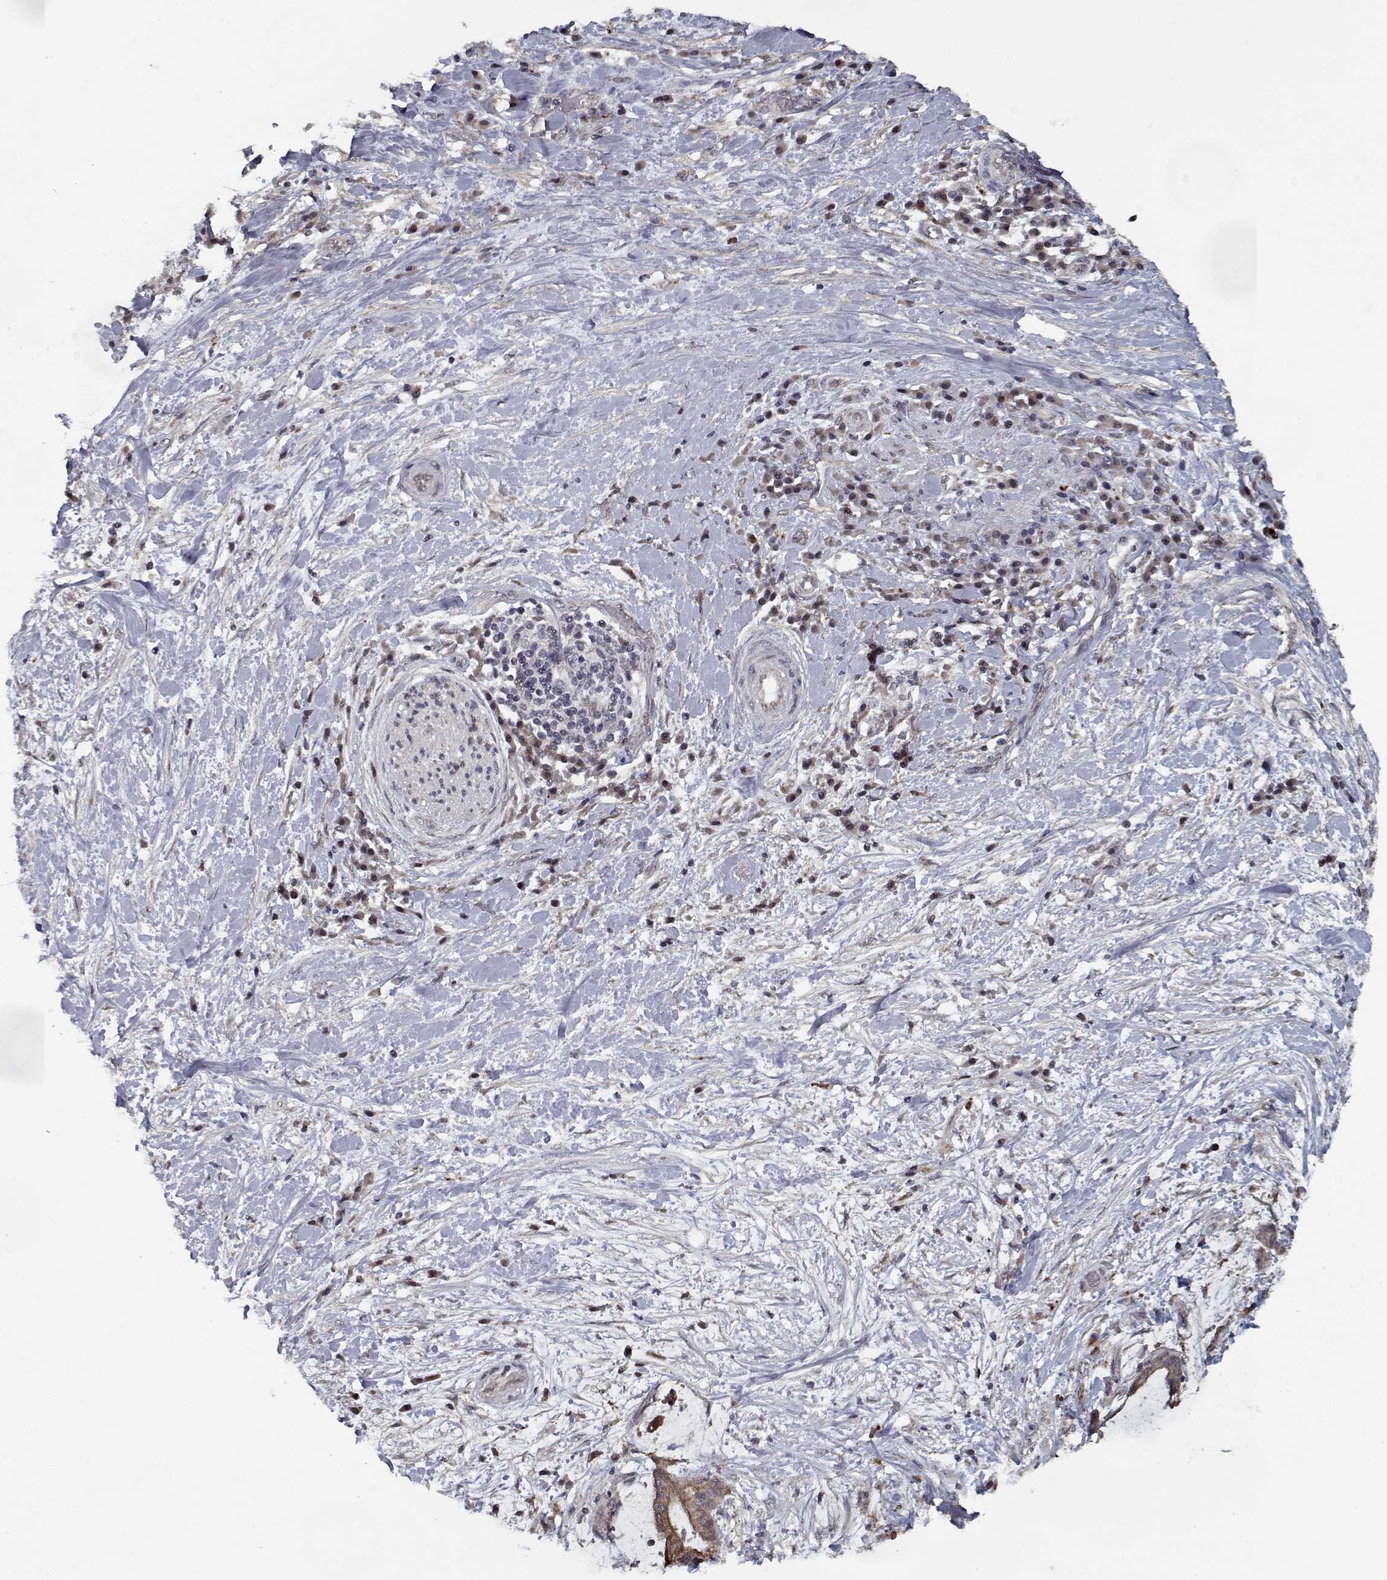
{"staining": {"intensity": "moderate", "quantity": ">75%", "location": "cytoplasmic/membranous"}, "tissue": "liver cancer", "cell_type": "Tumor cells", "image_type": "cancer", "snomed": [{"axis": "morphology", "description": "Cholangiocarcinoma"}, {"axis": "topography", "description": "Liver"}], "caption": "Immunohistochemical staining of liver cancer exhibits medium levels of moderate cytoplasmic/membranous protein staining in approximately >75% of tumor cells.", "gene": "NLK", "patient": {"sex": "female", "age": 73}}